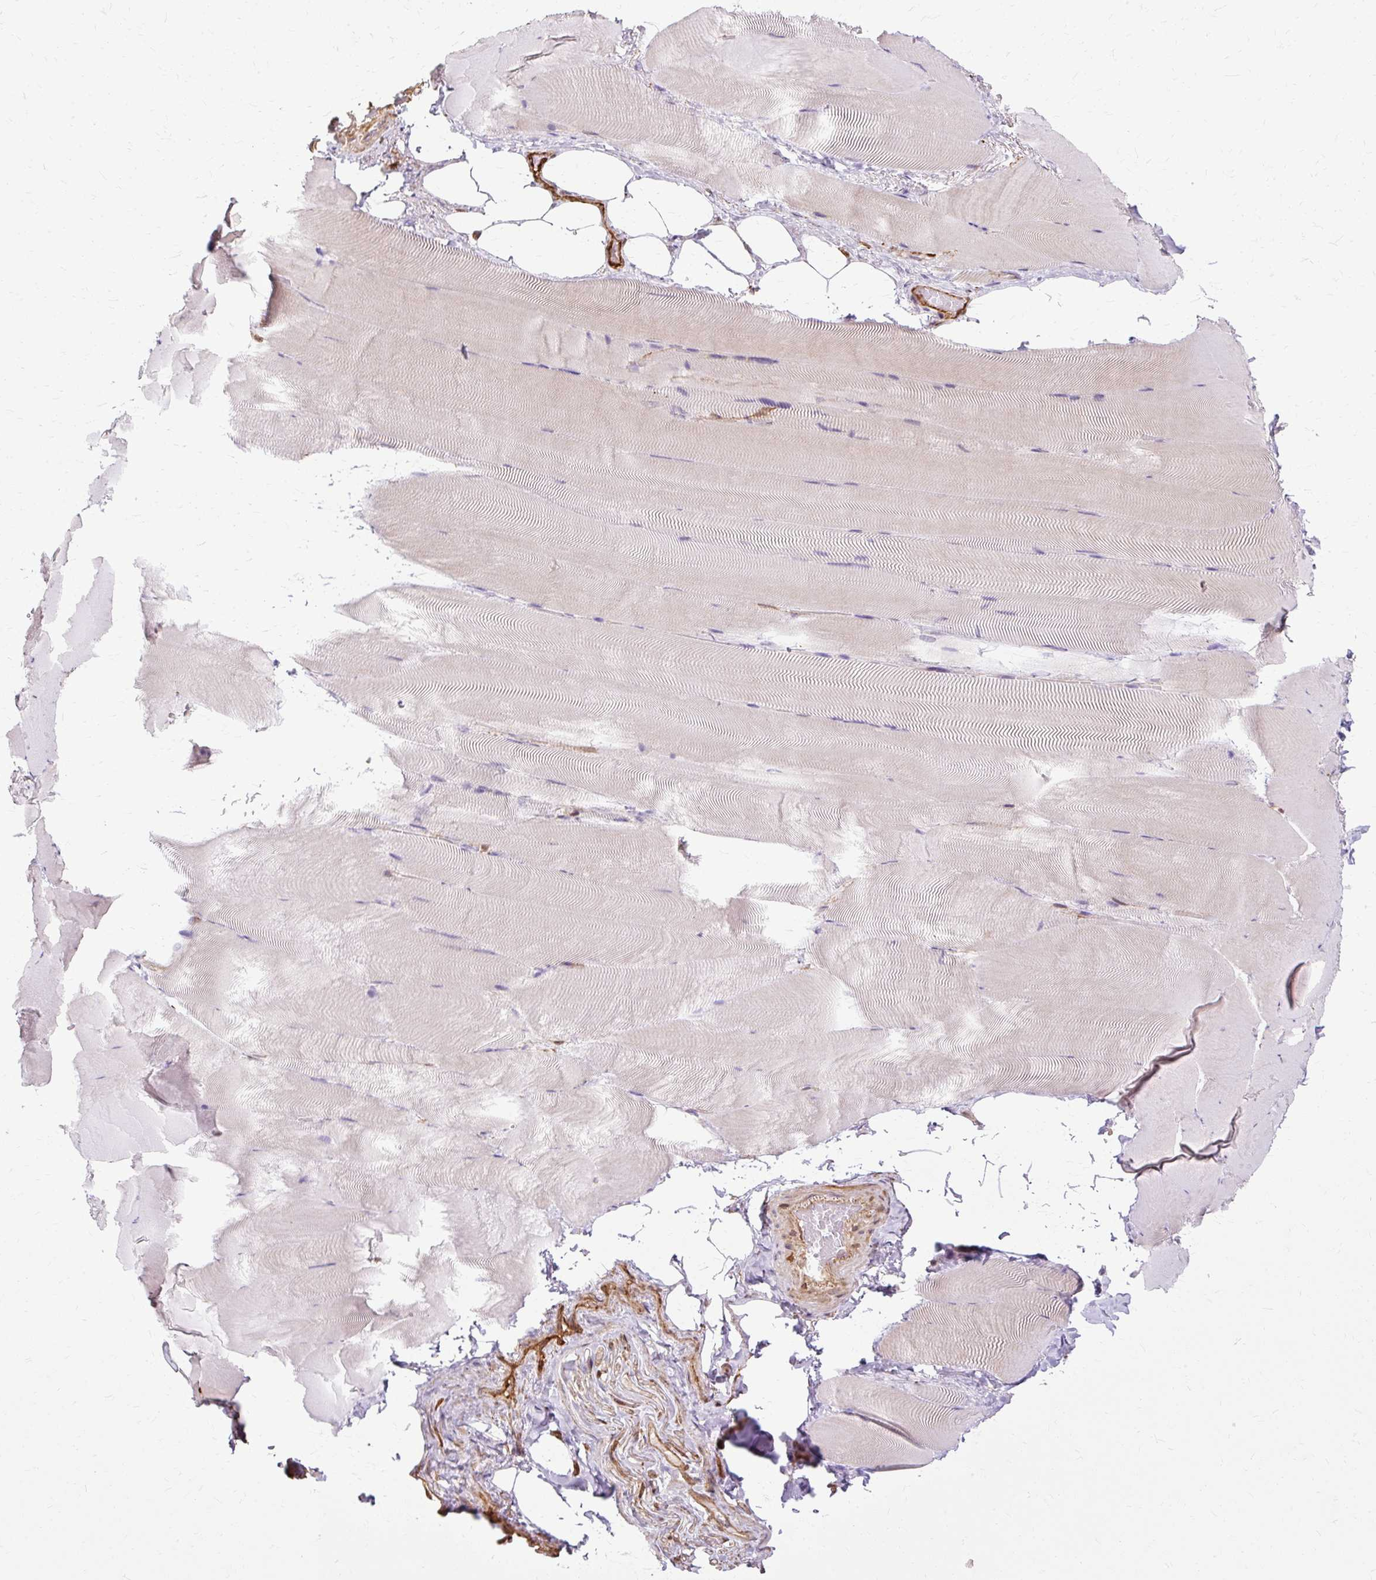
{"staining": {"intensity": "negative", "quantity": "none", "location": "none"}, "tissue": "skeletal muscle", "cell_type": "Myocytes", "image_type": "normal", "snomed": [{"axis": "morphology", "description": "Normal tissue, NOS"}, {"axis": "topography", "description": "Skeletal muscle"}], "caption": "Immunohistochemistry (IHC) micrograph of benign human skeletal muscle stained for a protein (brown), which reveals no staining in myocytes. The staining was performed using DAB (3,3'-diaminobenzidine) to visualize the protein expression in brown, while the nuclei were stained in blue with hematoxylin (Magnification: 20x).", "gene": "CNN3", "patient": {"sex": "female", "age": 64}}